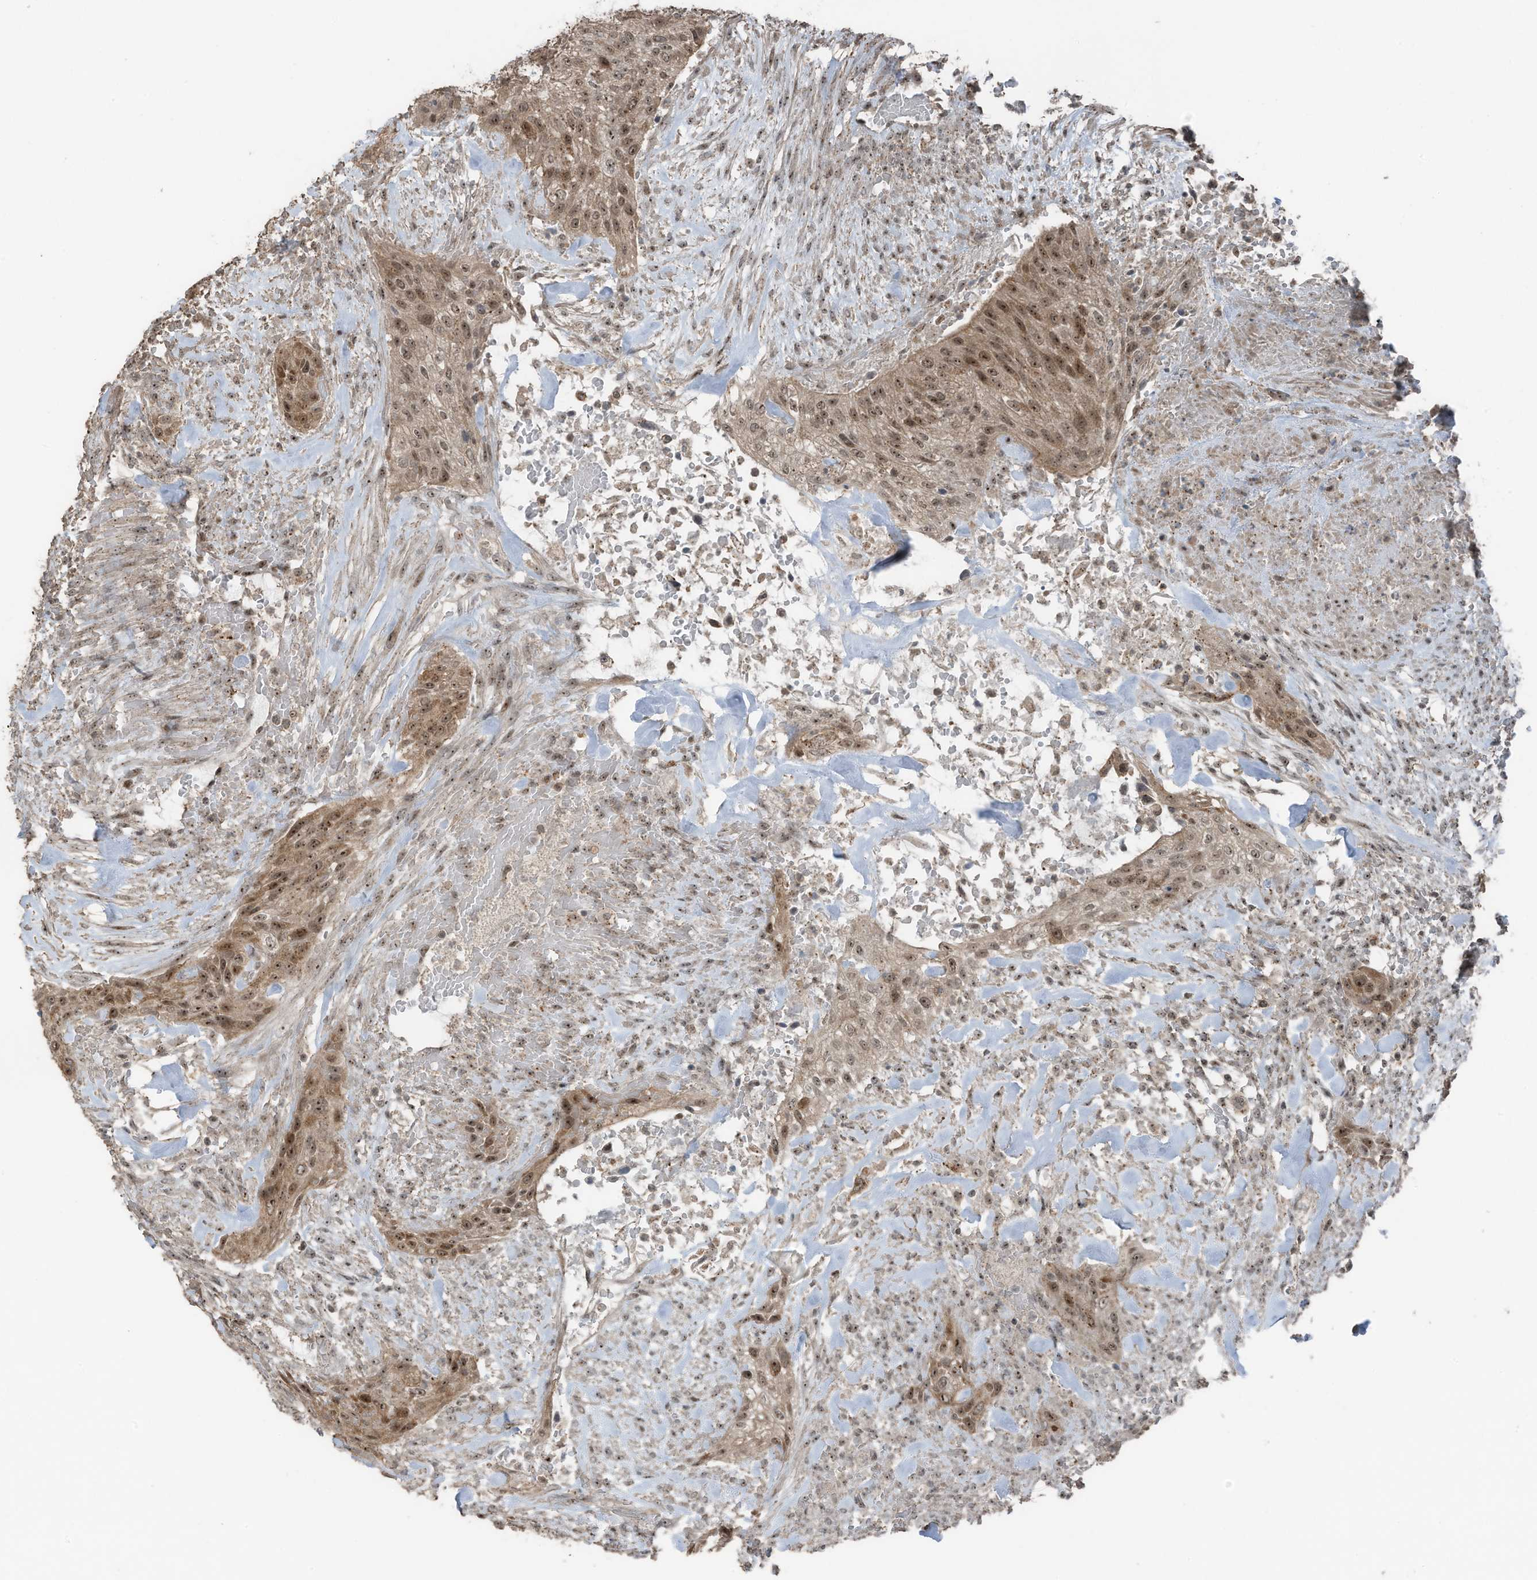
{"staining": {"intensity": "moderate", "quantity": ">75%", "location": "cytoplasmic/membranous,nuclear"}, "tissue": "urothelial cancer", "cell_type": "Tumor cells", "image_type": "cancer", "snomed": [{"axis": "morphology", "description": "Urothelial carcinoma, High grade"}, {"axis": "topography", "description": "Urinary bladder"}], "caption": "This histopathology image shows immunohistochemistry (IHC) staining of urothelial carcinoma (high-grade), with medium moderate cytoplasmic/membranous and nuclear staining in approximately >75% of tumor cells.", "gene": "UTP3", "patient": {"sex": "male", "age": 35}}